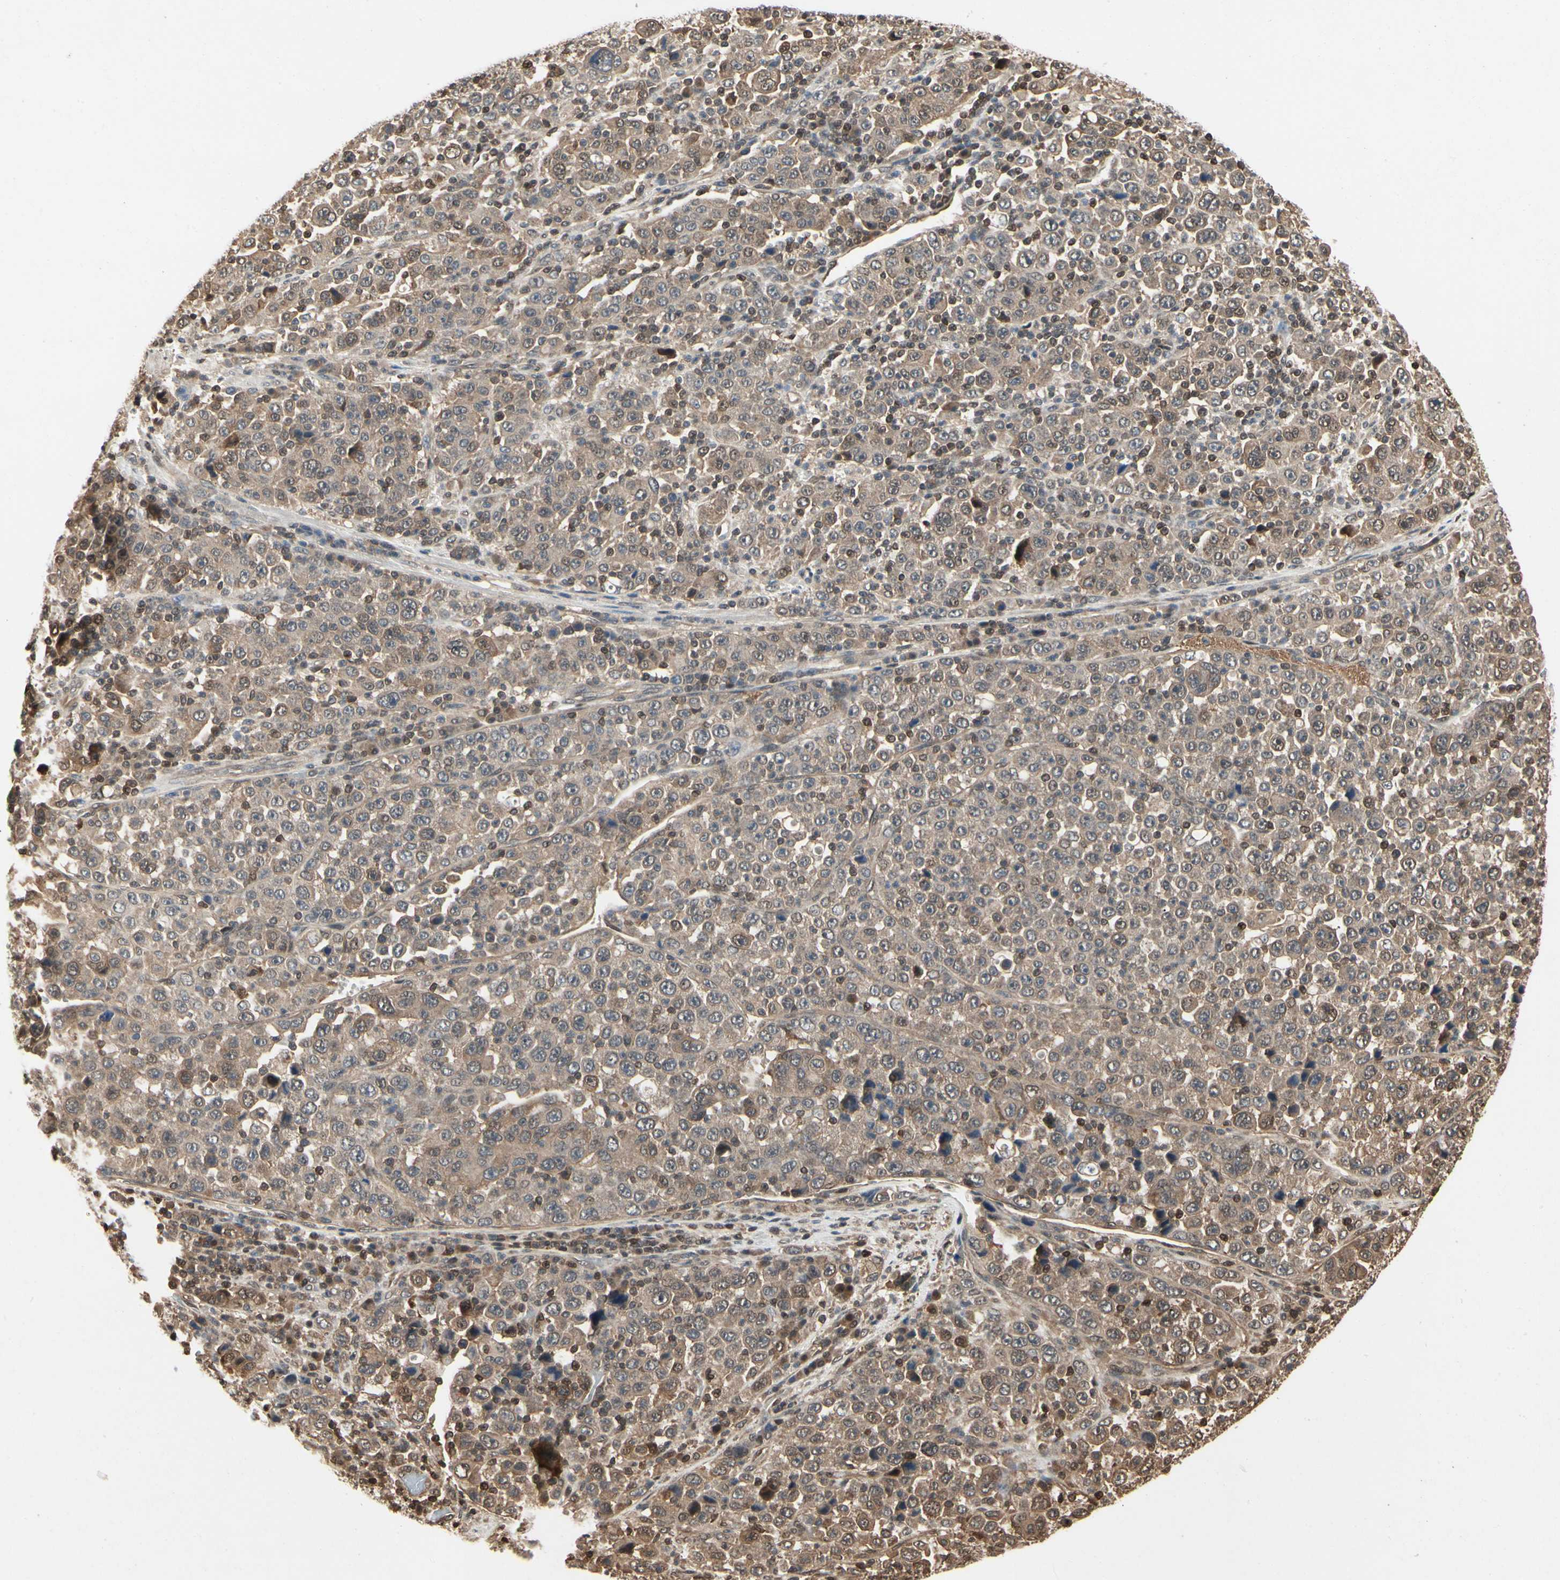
{"staining": {"intensity": "moderate", "quantity": ">75%", "location": "cytoplasmic/membranous"}, "tissue": "stomach cancer", "cell_type": "Tumor cells", "image_type": "cancer", "snomed": [{"axis": "morphology", "description": "Normal tissue, NOS"}, {"axis": "morphology", "description": "Adenocarcinoma, NOS"}, {"axis": "topography", "description": "Stomach, upper"}, {"axis": "topography", "description": "Stomach"}], "caption": "Human stomach cancer (adenocarcinoma) stained with a protein marker displays moderate staining in tumor cells.", "gene": "YWHAQ", "patient": {"sex": "male", "age": 59}}